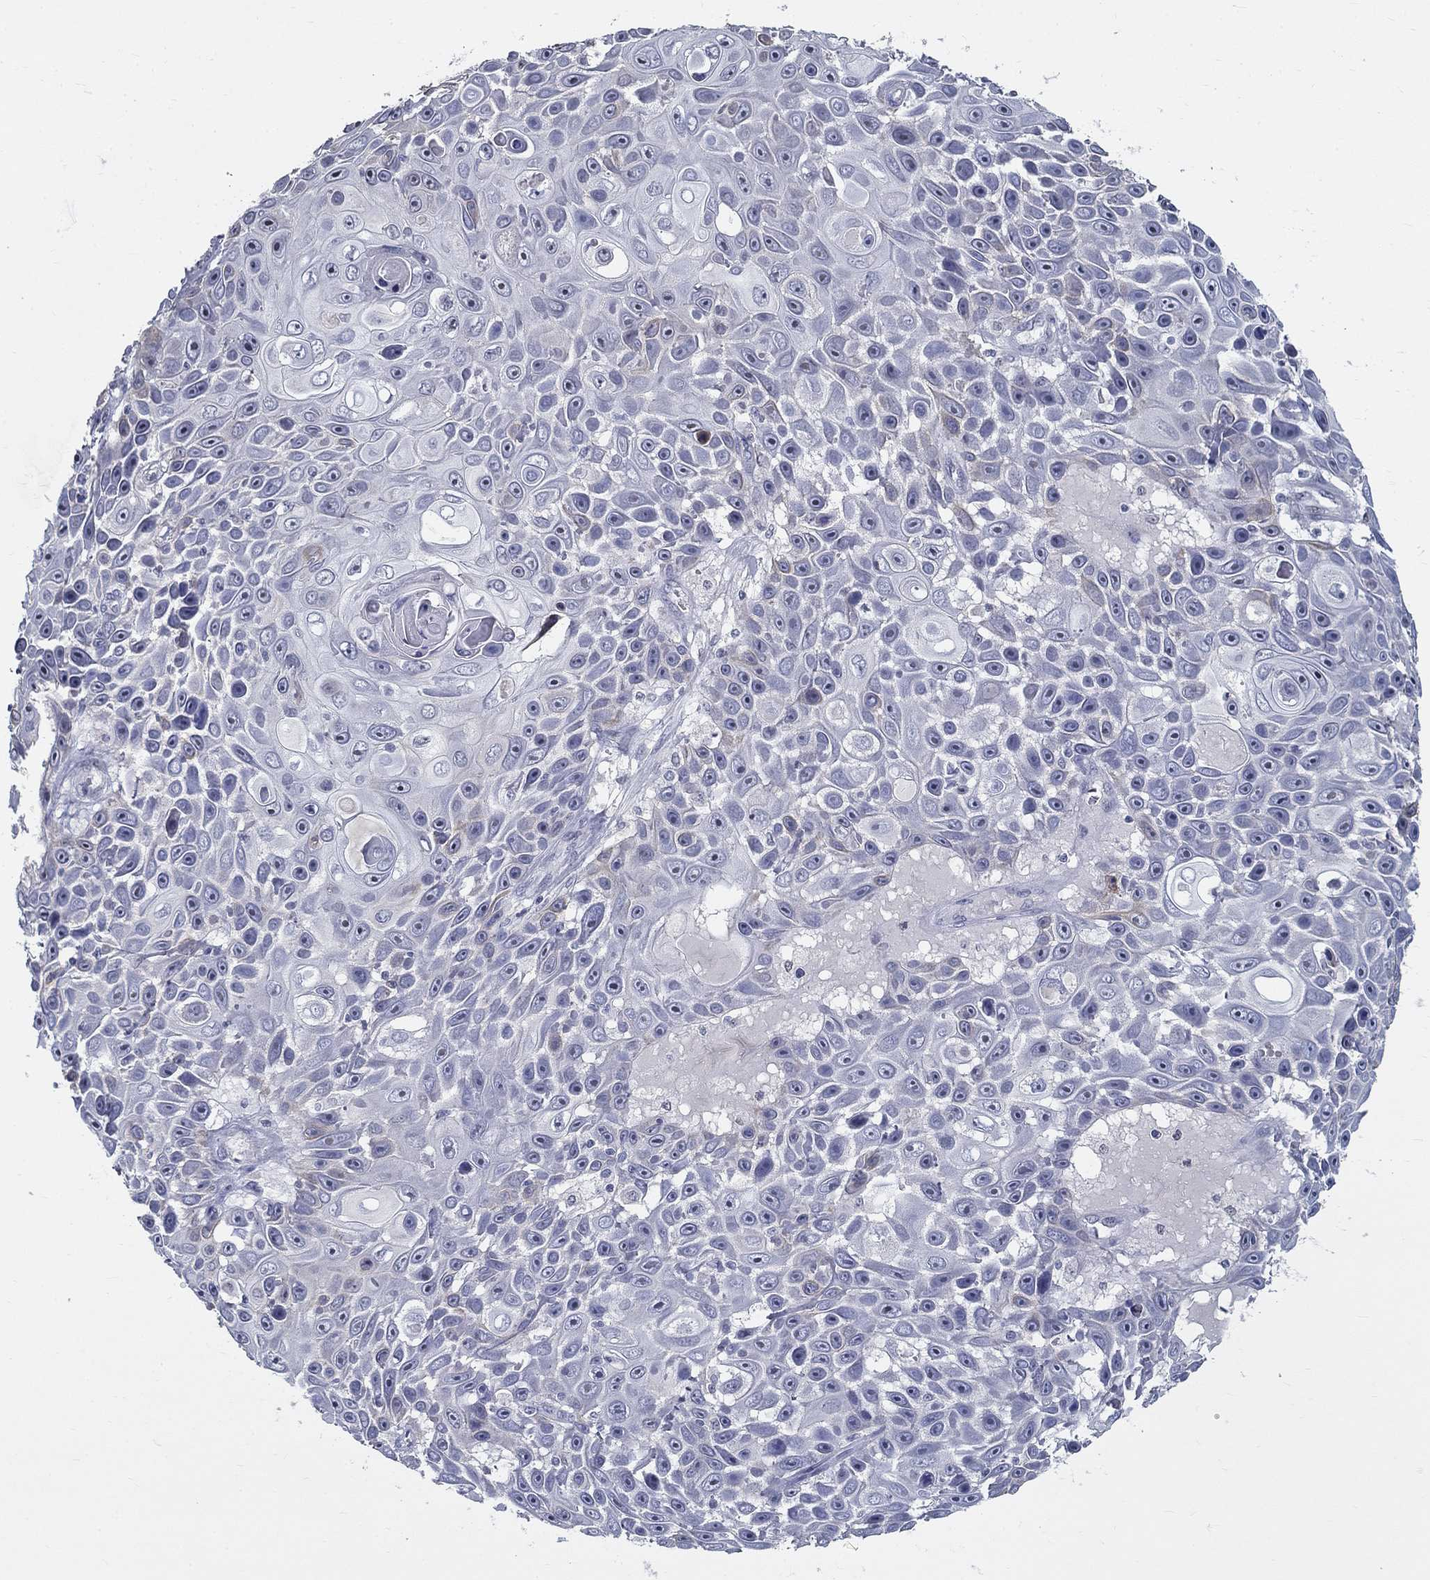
{"staining": {"intensity": "negative", "quantity": "none", "location": "none"}, "tissue": "skin cancer", "cell_type": "Tumor cells", "image_type": "cancer", "snomed": [{"axis": "morphology", "description": "Squamous cell carcinoma, NOS"}, {"axis": "topography", "description": "Skin"}], "caption": "A high-resolution photomicrograph shows immunohistochemistry staining of skin squamous cell carcinoma, which shows no significant staining in tumor cells.", "gene": "GUCA1A", "patient": {"sex": "male", "age": 82}}